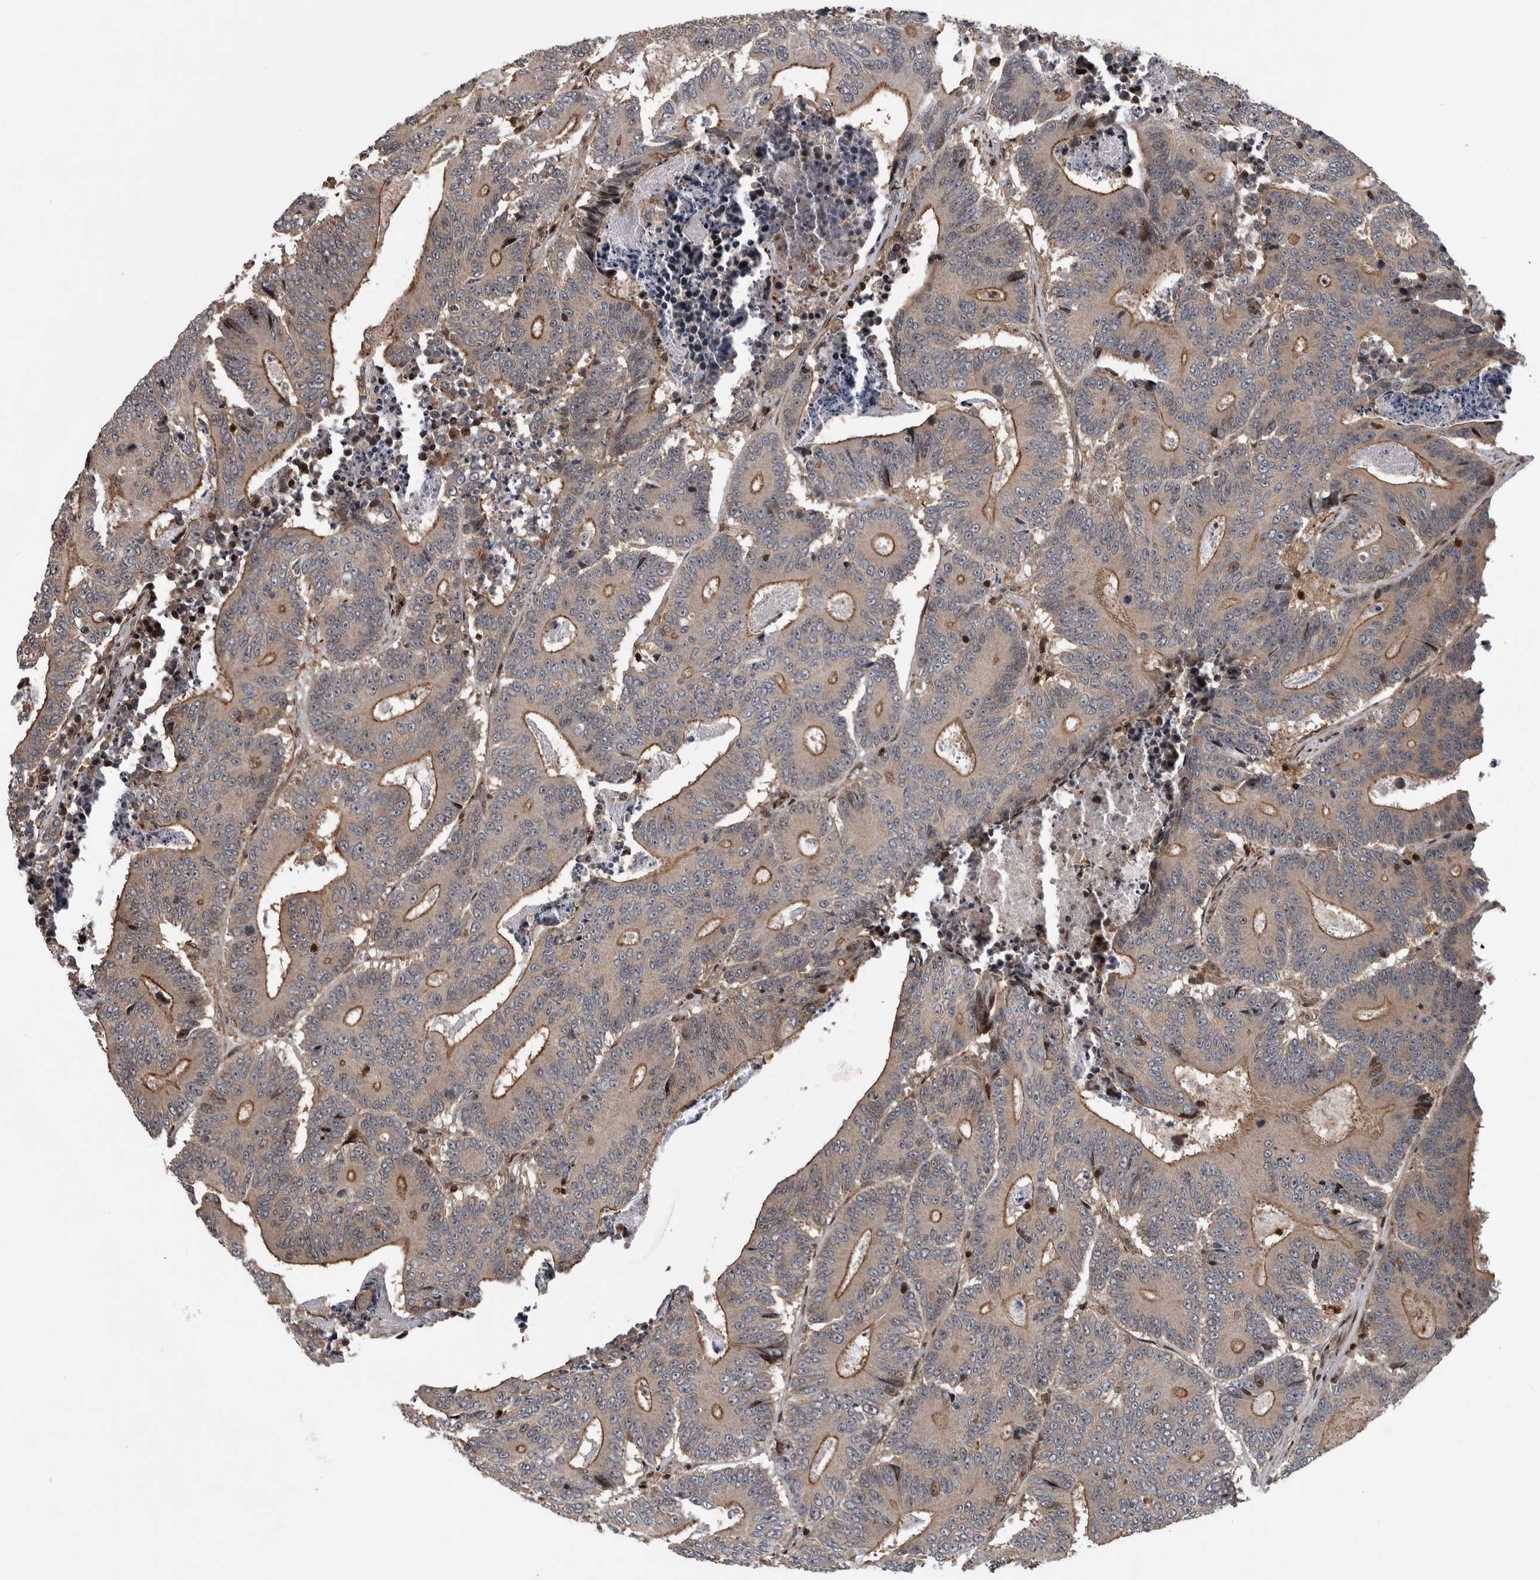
{"staining": {"intensity": "moderate", "quantity": "25%-75%", "location": "cytoplasmic/membranous"}, "tissue": "colorectal cancer", "cell_type": "Tumor cells", "image_type": "cancer", "snomed": [{"axis": "morphology", "description": "Adenocarcinoma, NOS"}, {"axis": "topography", "description": "Colon"}], "caption": "IHC staining of colorectal cancer, which demonstrates medium levels of moderate cytoplasmic/membranous positivity in about 25%-75% of tumor cells indicating moderate cytoplasmic/membranous protein staining. The staining was performed using DAB (3,3'-diaminobenzidine) (brown) for protein detection and nuclei were counterstained in hematoxylin (blue).", "gene": "ARFGEF1", "patient": {"sex": "male", "age": 83}}